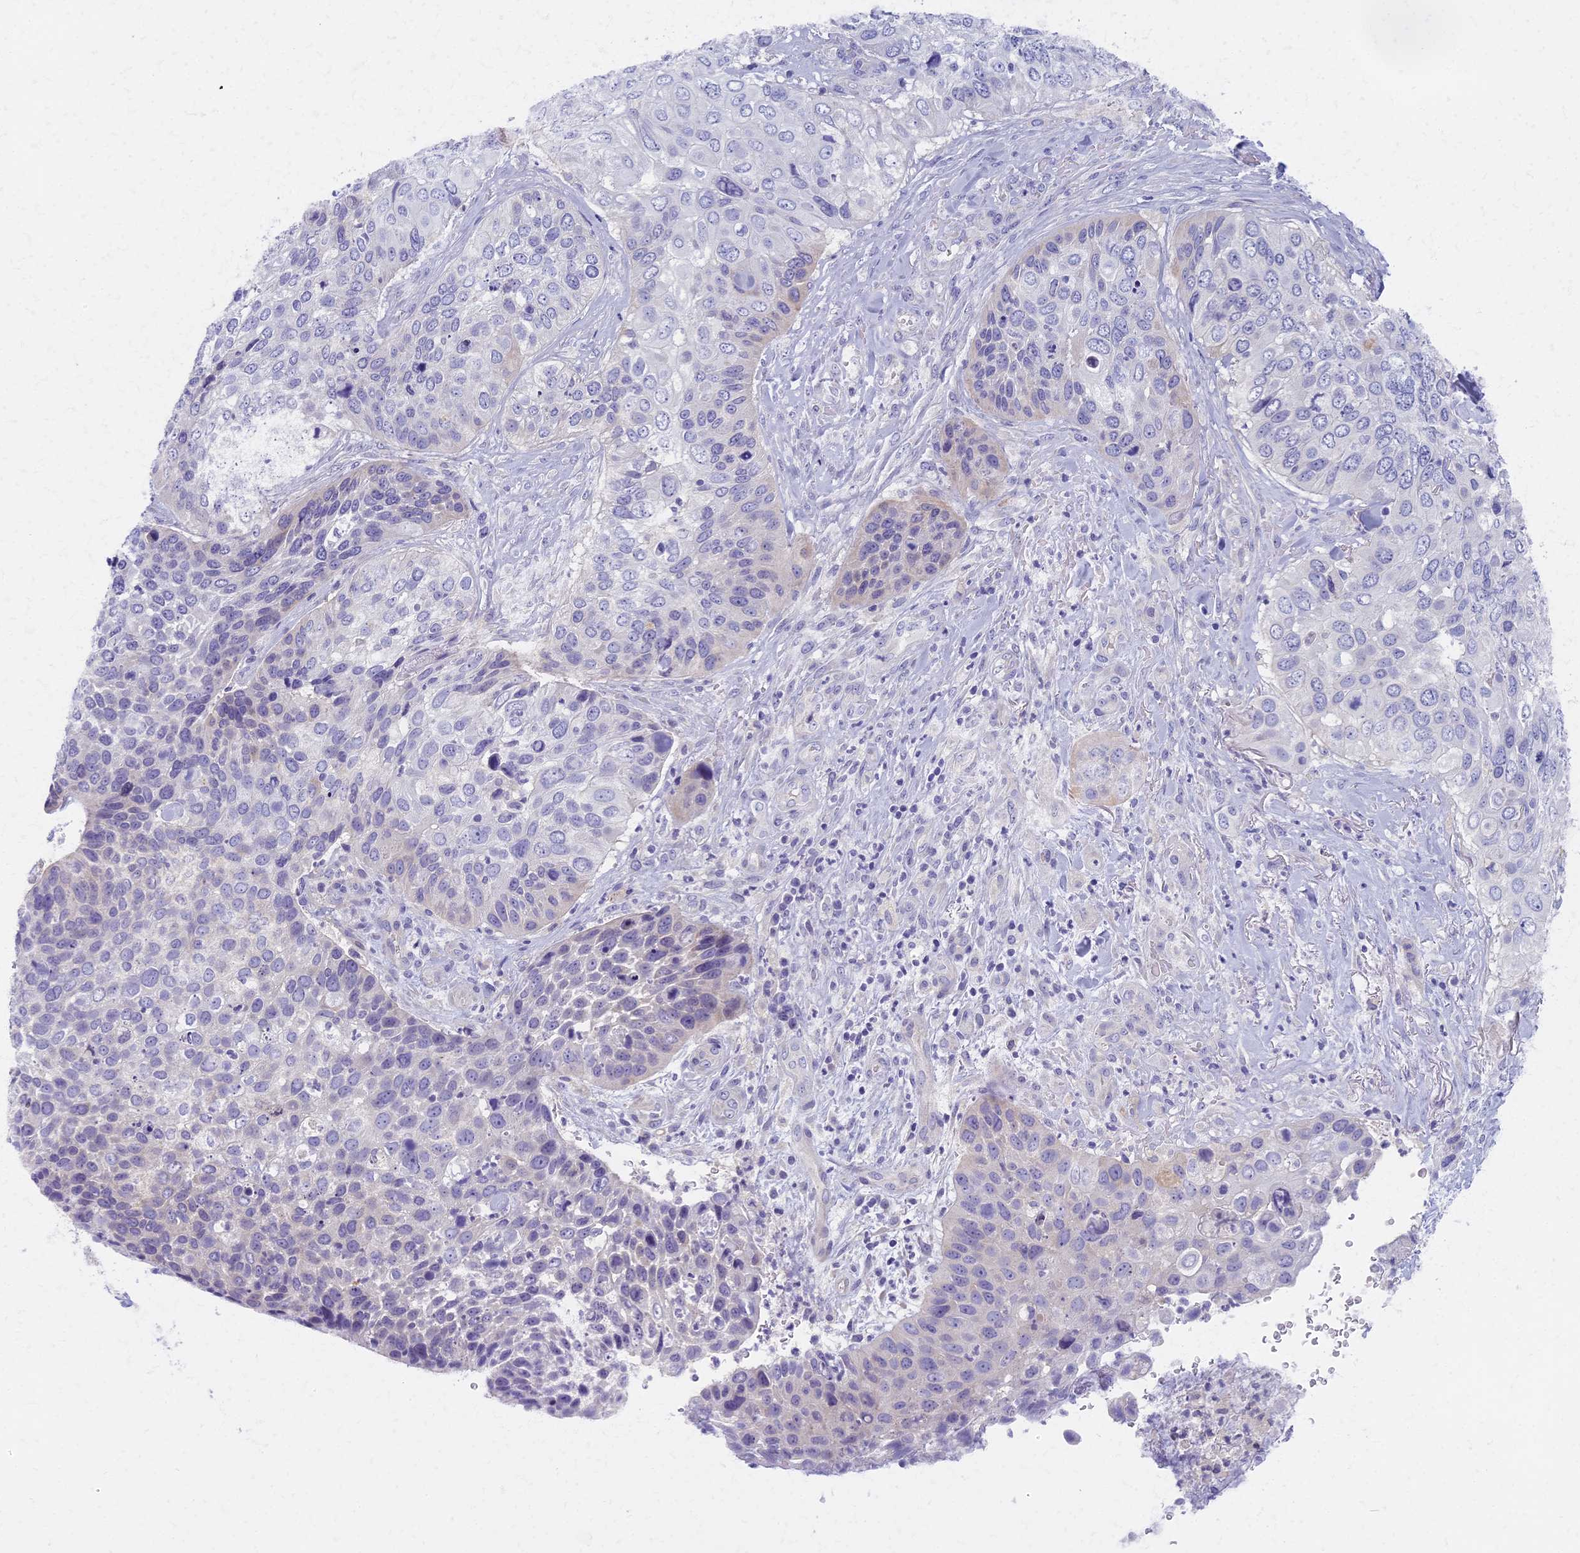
{"staining": {"intensity": "negative", "quantity": "none", "location": "none"}, "tissue": "skin cancer", "cell_type": "Tumor cells", "image_type": "cancer", "snomed": [{"axis": "morphology", "description": "Basal cell carcinoma"}, {"axis": "topography", "description": "Skin"}], "caption": "Skin cancer (basal cell carcinoma) was stained to show a protein in brown. There is no significant positivity in tumor cells. (Stains: DAB immunohistochemistry with hematoxylin counter stain, Microscopy: brightfield microscopy at high magnification).", "gene": "AP4E1", "patient": {"sex": "female", "age": 74}}